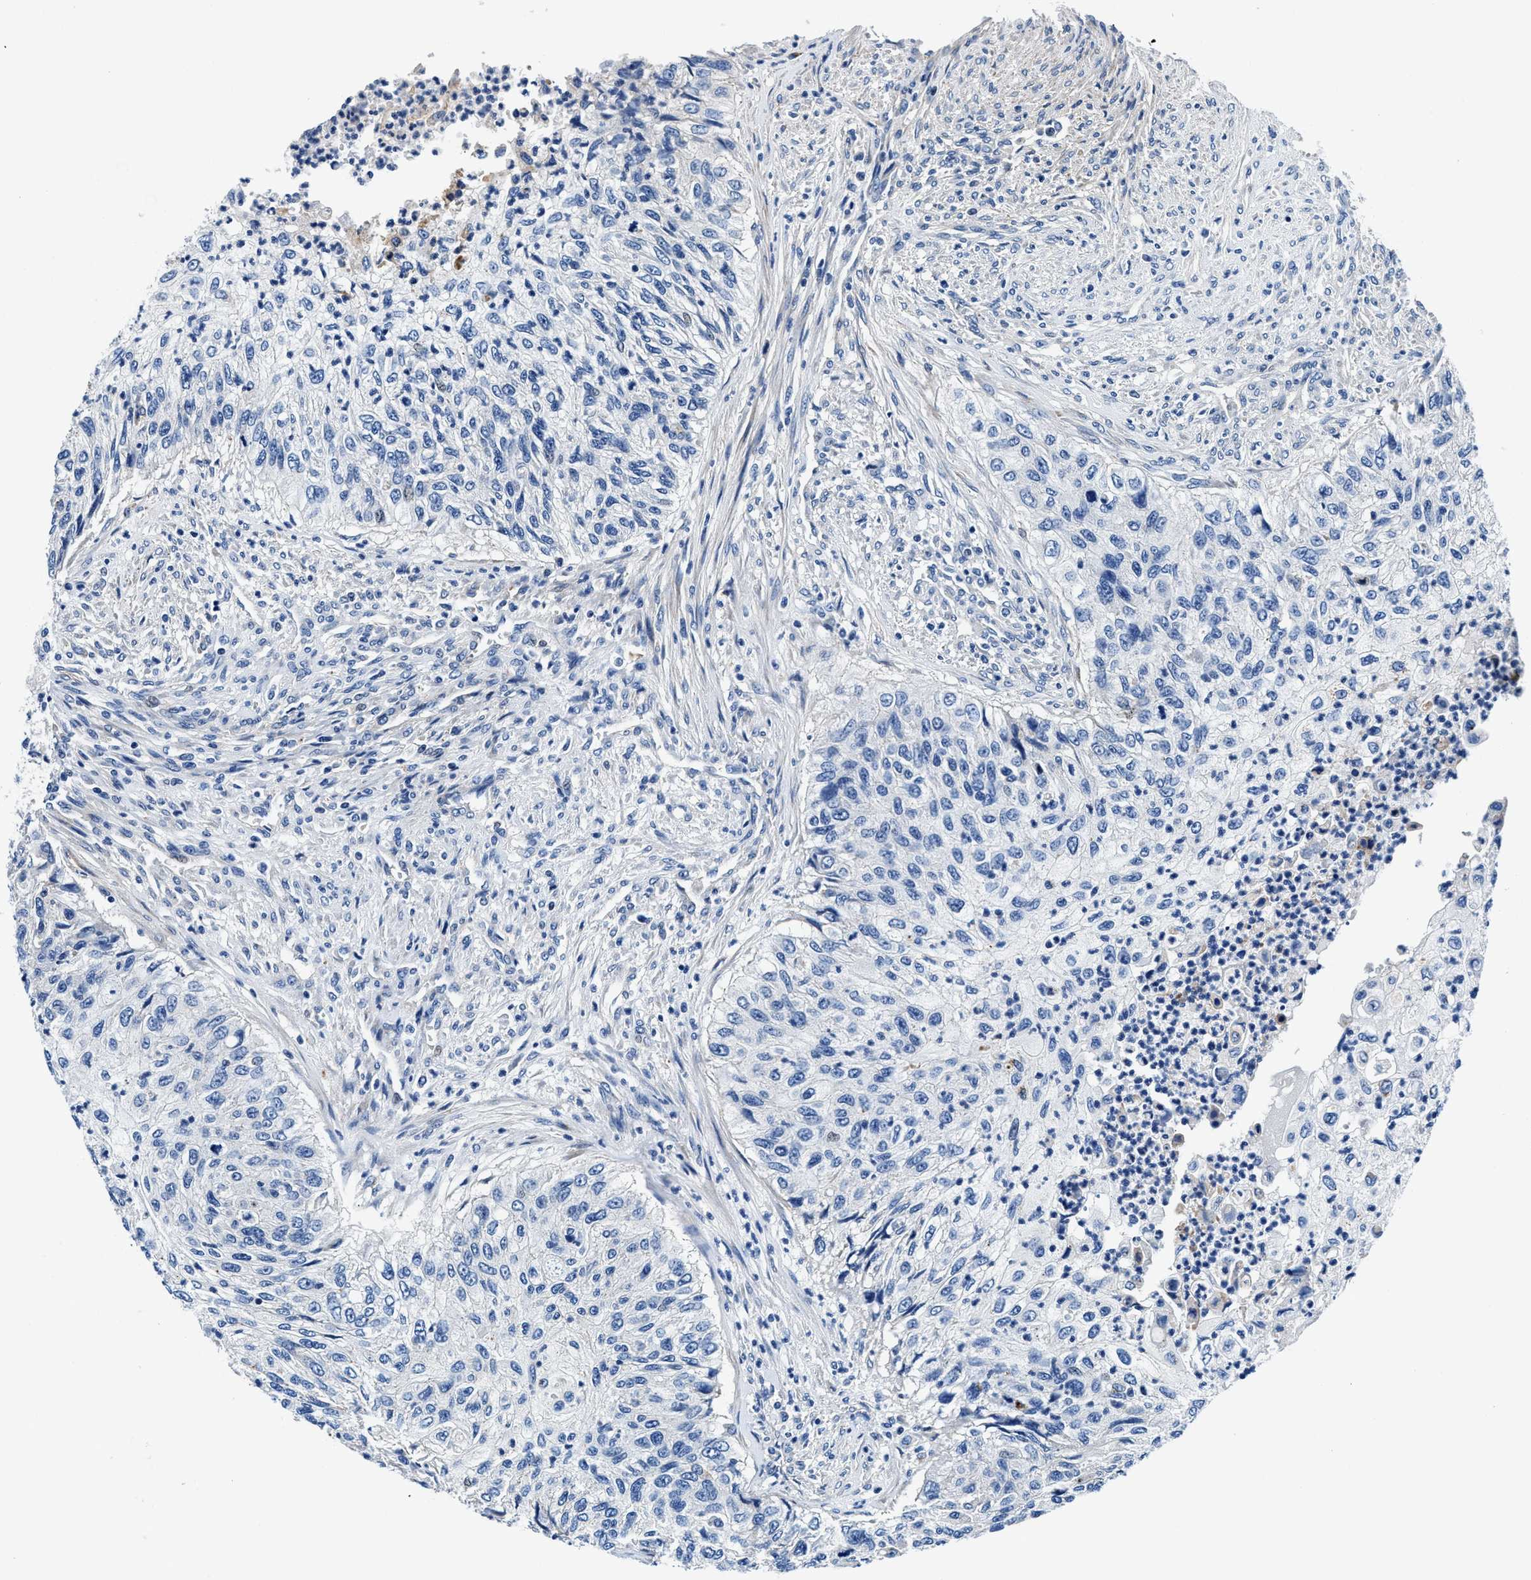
{"staining": {"intensity": "negative", "quantity": "none", "location": "none"}, "tissue": "urothelial cancer", "cell_type": "Tumor cells", "image_type": "cancer", "snomed": [{"axis": "morphology", "description": "Urothelial carcinoma, High grade"}, {"axis": "topography", "description": "Urinary bladder"}], "caption": "Immunohistochemical staining of high-grade urothelial carcinoma displays no significant positivity in tumor cells. Nuclei are stained in blue.", "gene": "DAG1", "patient": {"sex": "female", "age": 60}}